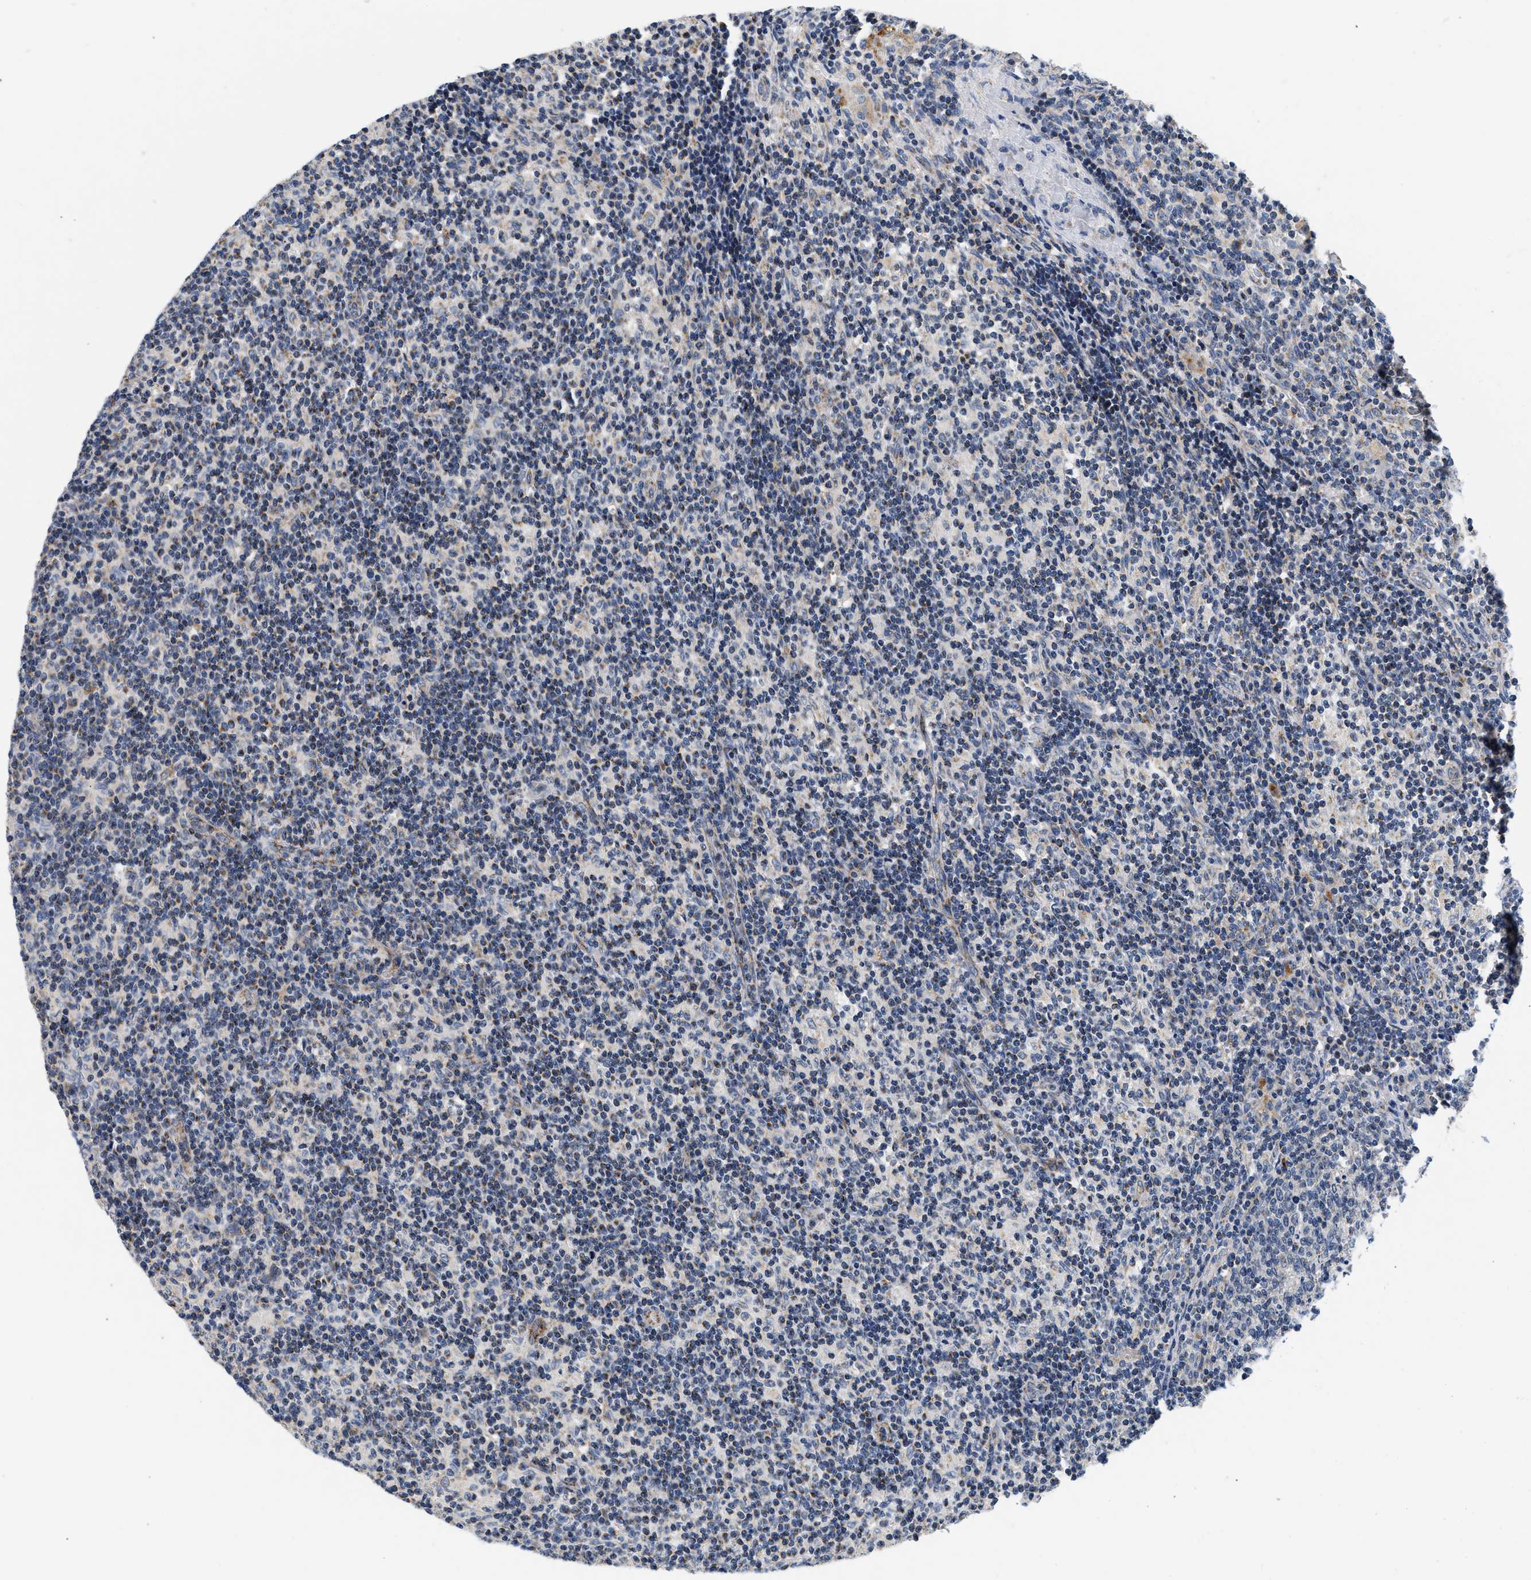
{"staining": {"intensity": "negative", "quantity": "none", "location": "none"}, "tissue": "lymph node", "cell_type": "Germinal center cells", "image_type": "normal", "snomed": [{"axis": "morphology", "description": "Normal tissue, NOS"}, {"axis": "morphology", "description": "Inflammation, NOS"}, {"axis": "topography", "description": "Lymph node"}], "caption": "High power microscopy histopathology image of an immunohistochemistry photomicrograph of unremarkable lymph node, revealing no significant positivity in germinal center cells.", "gene": "PDP1", "patient": {"sex": "male", "age": 55}}